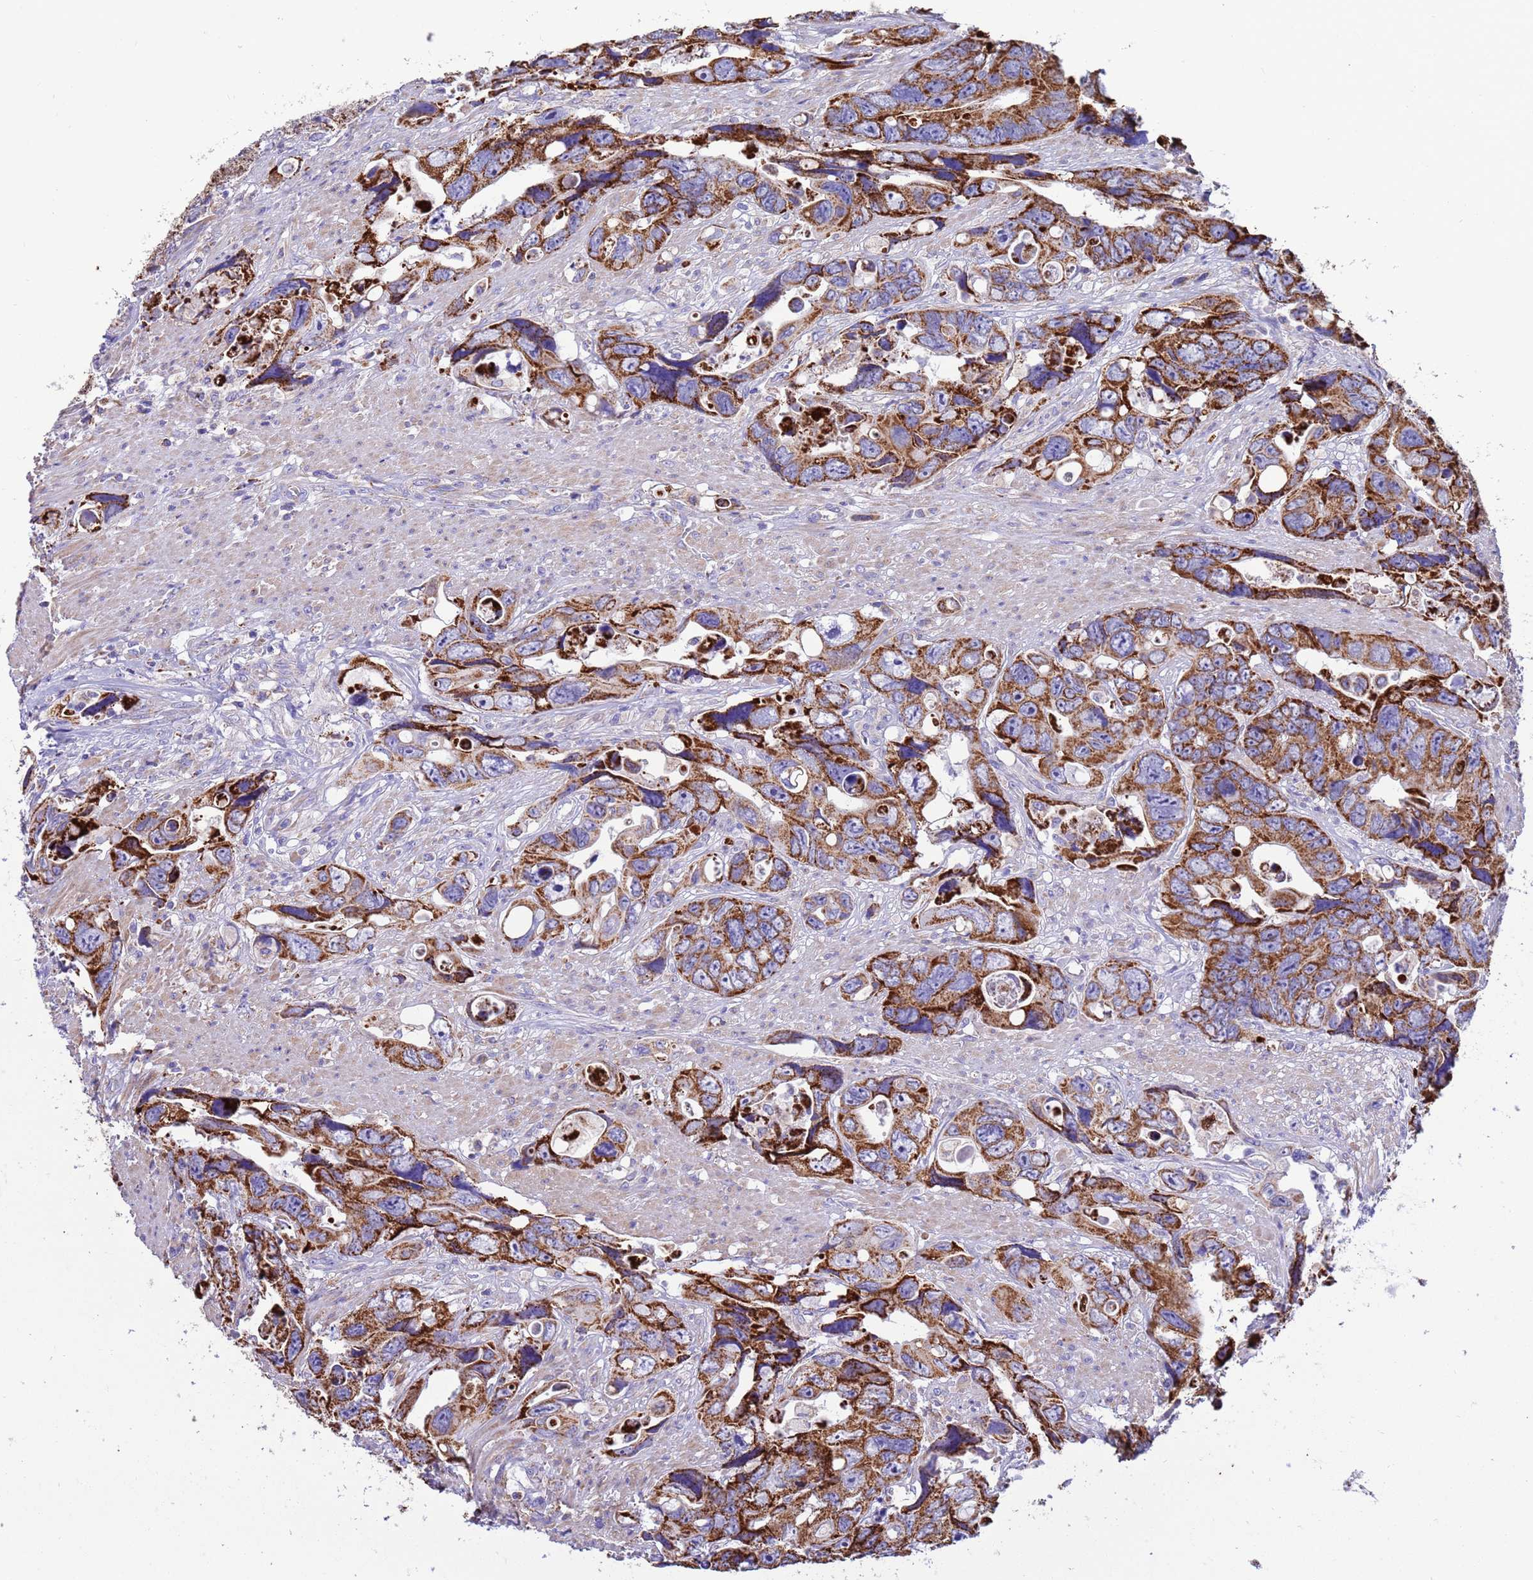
{"staining": {"intensity": "strong", "quantity": ">75%", "location": "cytoplasmic/membranous"}, "tissue": "colorectal cancer", "cell_type": "Tumor cells", "image_type": "cancer", "snomed": [{"axis": "morphology", "description": "Adenocarcinoma, NOS"}, {"axis": "topography", "description": "Rectum"}], "caption": "Protein staining displays strong cytoplasmic/membranous expression in approximately >75% of tumor cells in colorectal adenocarcinoma.", "gene": "RNF165", "patient": {"sex": "male", "age": 57}}